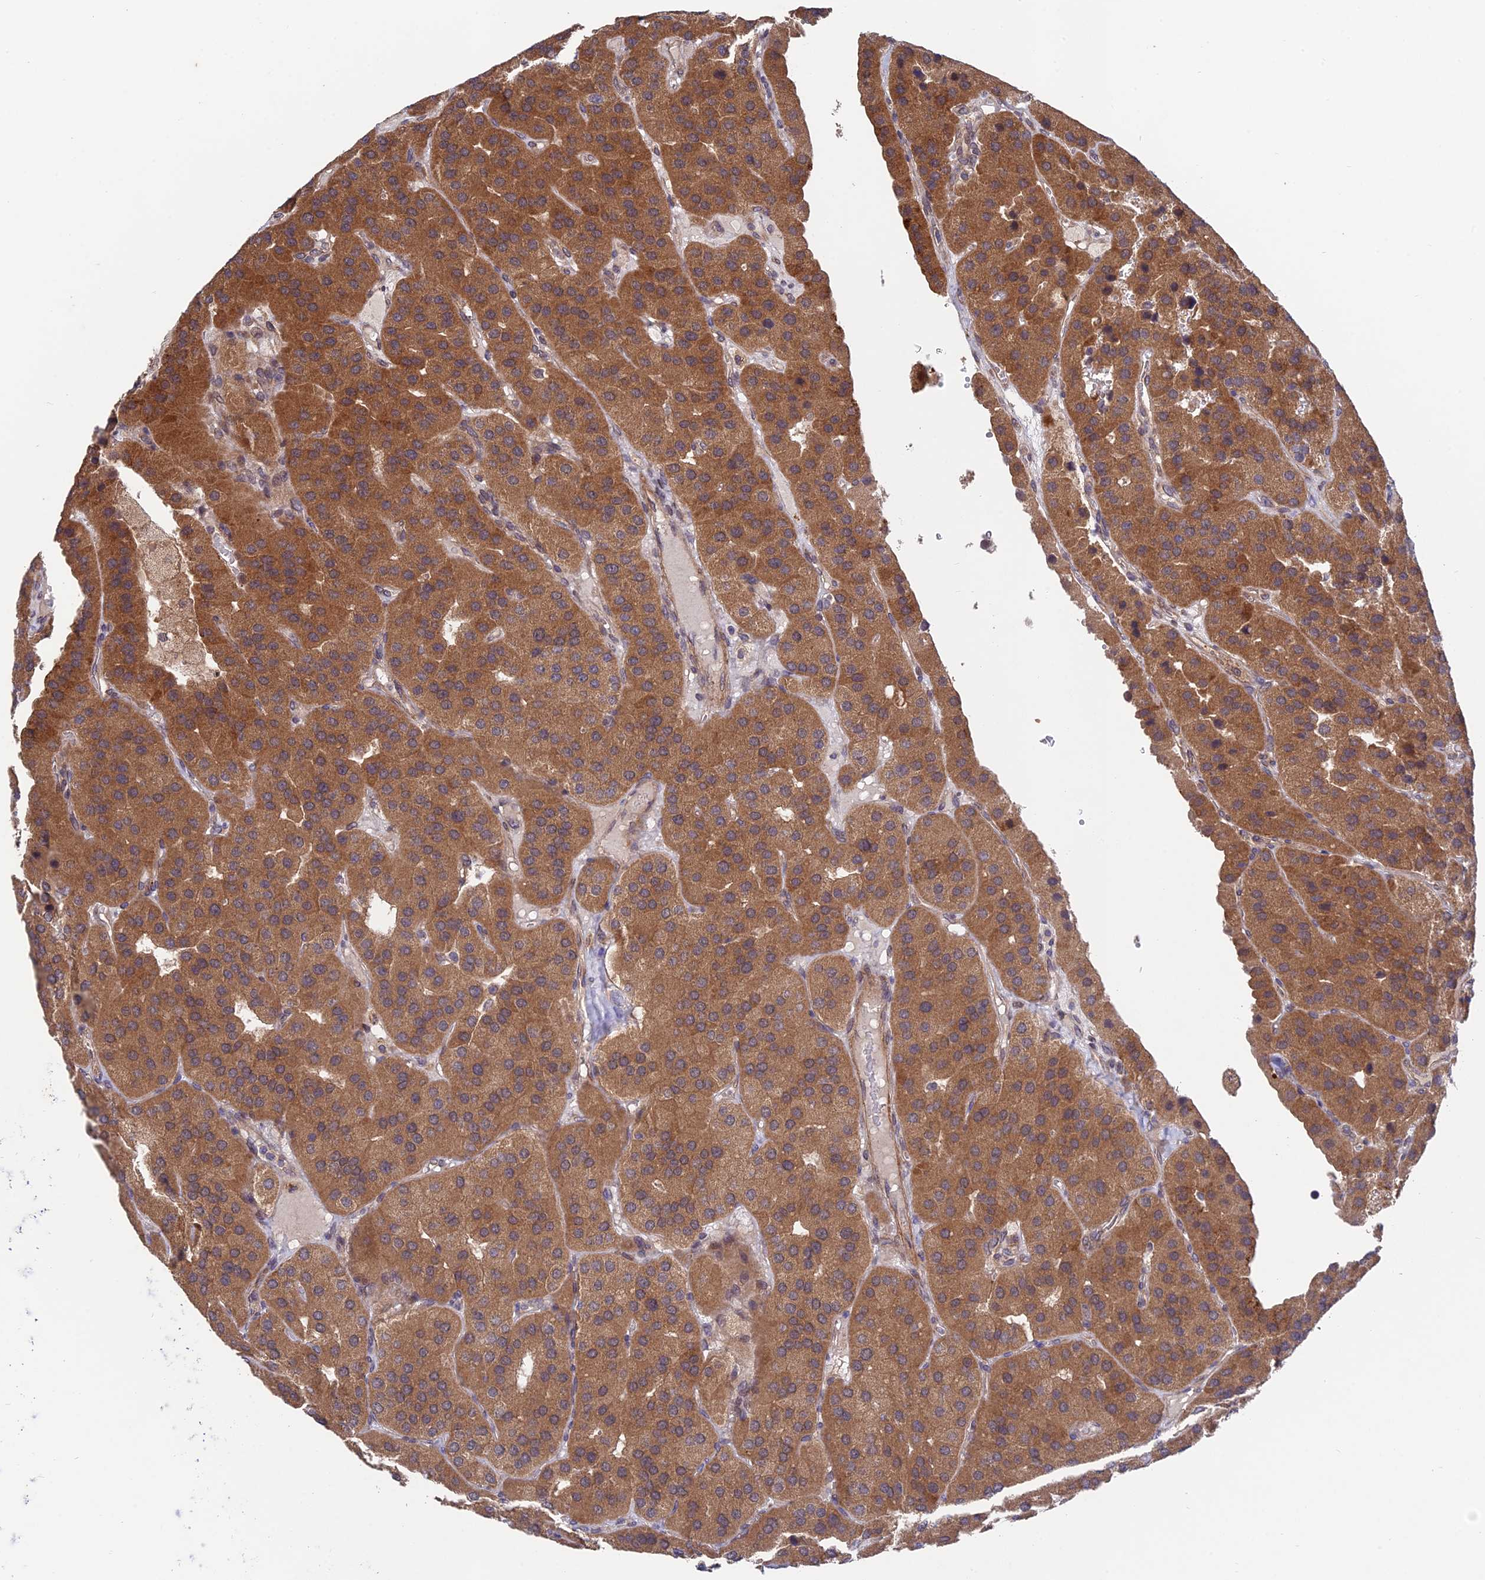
{"staining": {"intensity": "moderate", "quantity": ">75%", "location": "cytoplasmic/membranous"}, "tissue": "parathyroid gland", "cell_type": "Glandular cells", "image_type": "normal", "snomed": [{"axis": "morphology", "description": "Normal tissue, NOS"}, {"axis": "morphology", "description": "Adenoma, NOS"}, {"axis": "topography", "description": "Parathyroid gland"}], "caption": "Parathyroid gland stained with a brown dye shows moderate cytoplasmic/membranous positive positivity in approximately >75% of glandular cells.", "gene": "UROS", "patient": {"sex": "female", "age": 86}}